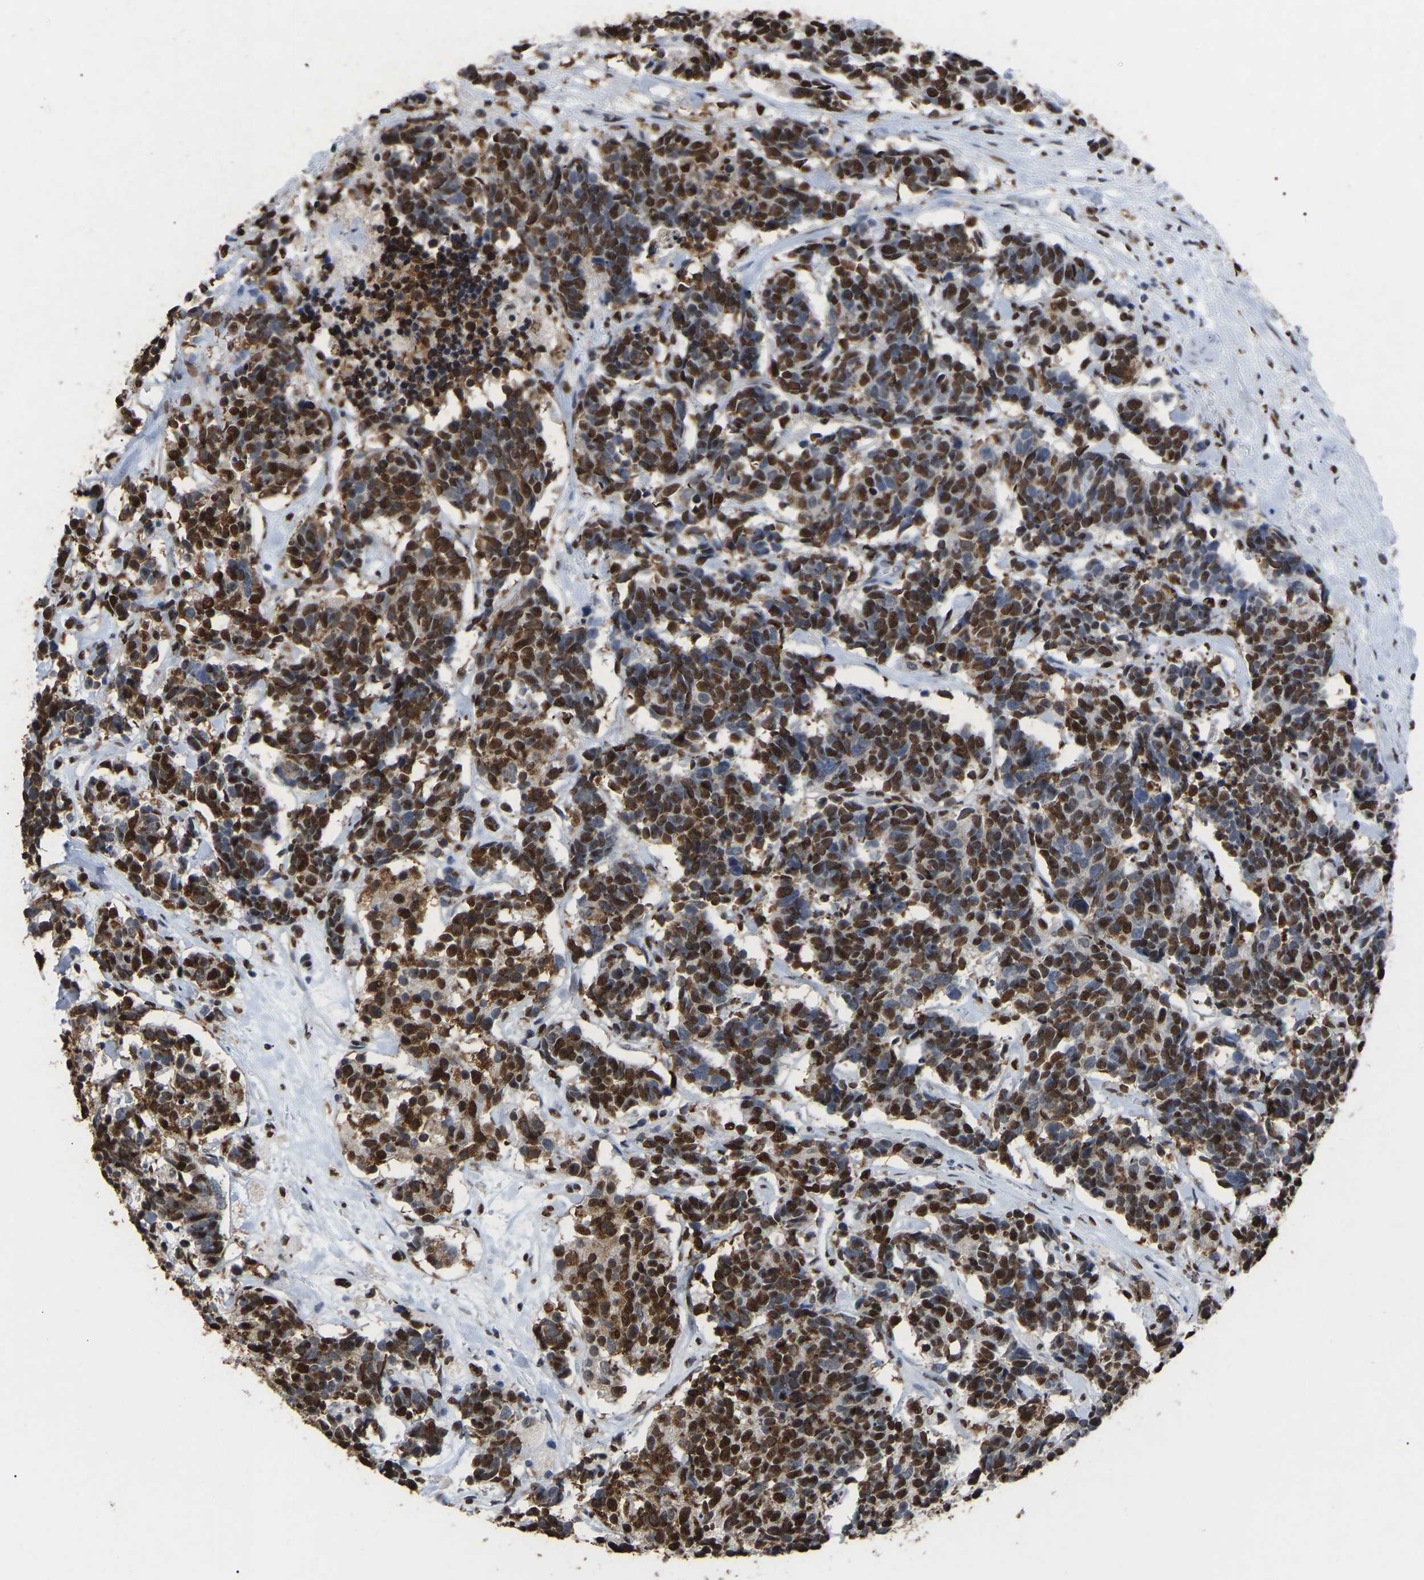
{"staining": {"intensity": "strong", "quantity": ">75%", "location": "nuclear"}, "tissue": "carcinoid", "cell_type": "Tumor cells", "image_type": "cancer", "snomed": [{"axis": "morphology", "description": "Carcinoma, NOS"}, {"axis": "morphology", "description": "Carcinoid, malignant, NOS"}, {"axis": "topography", "description": "Urinary bladder"}], "caption": "Immunohistochemical staining of carcinoid (malignant) exhibits high levels of strong nuclear protein expression in about >75% of tumor cells. Immunohistochemistry (ihc) stains the protein of interest in brown and the nuclei are stained blue.", "gene": "RBL2", "patient": {"sex": "male", "age": 57}}